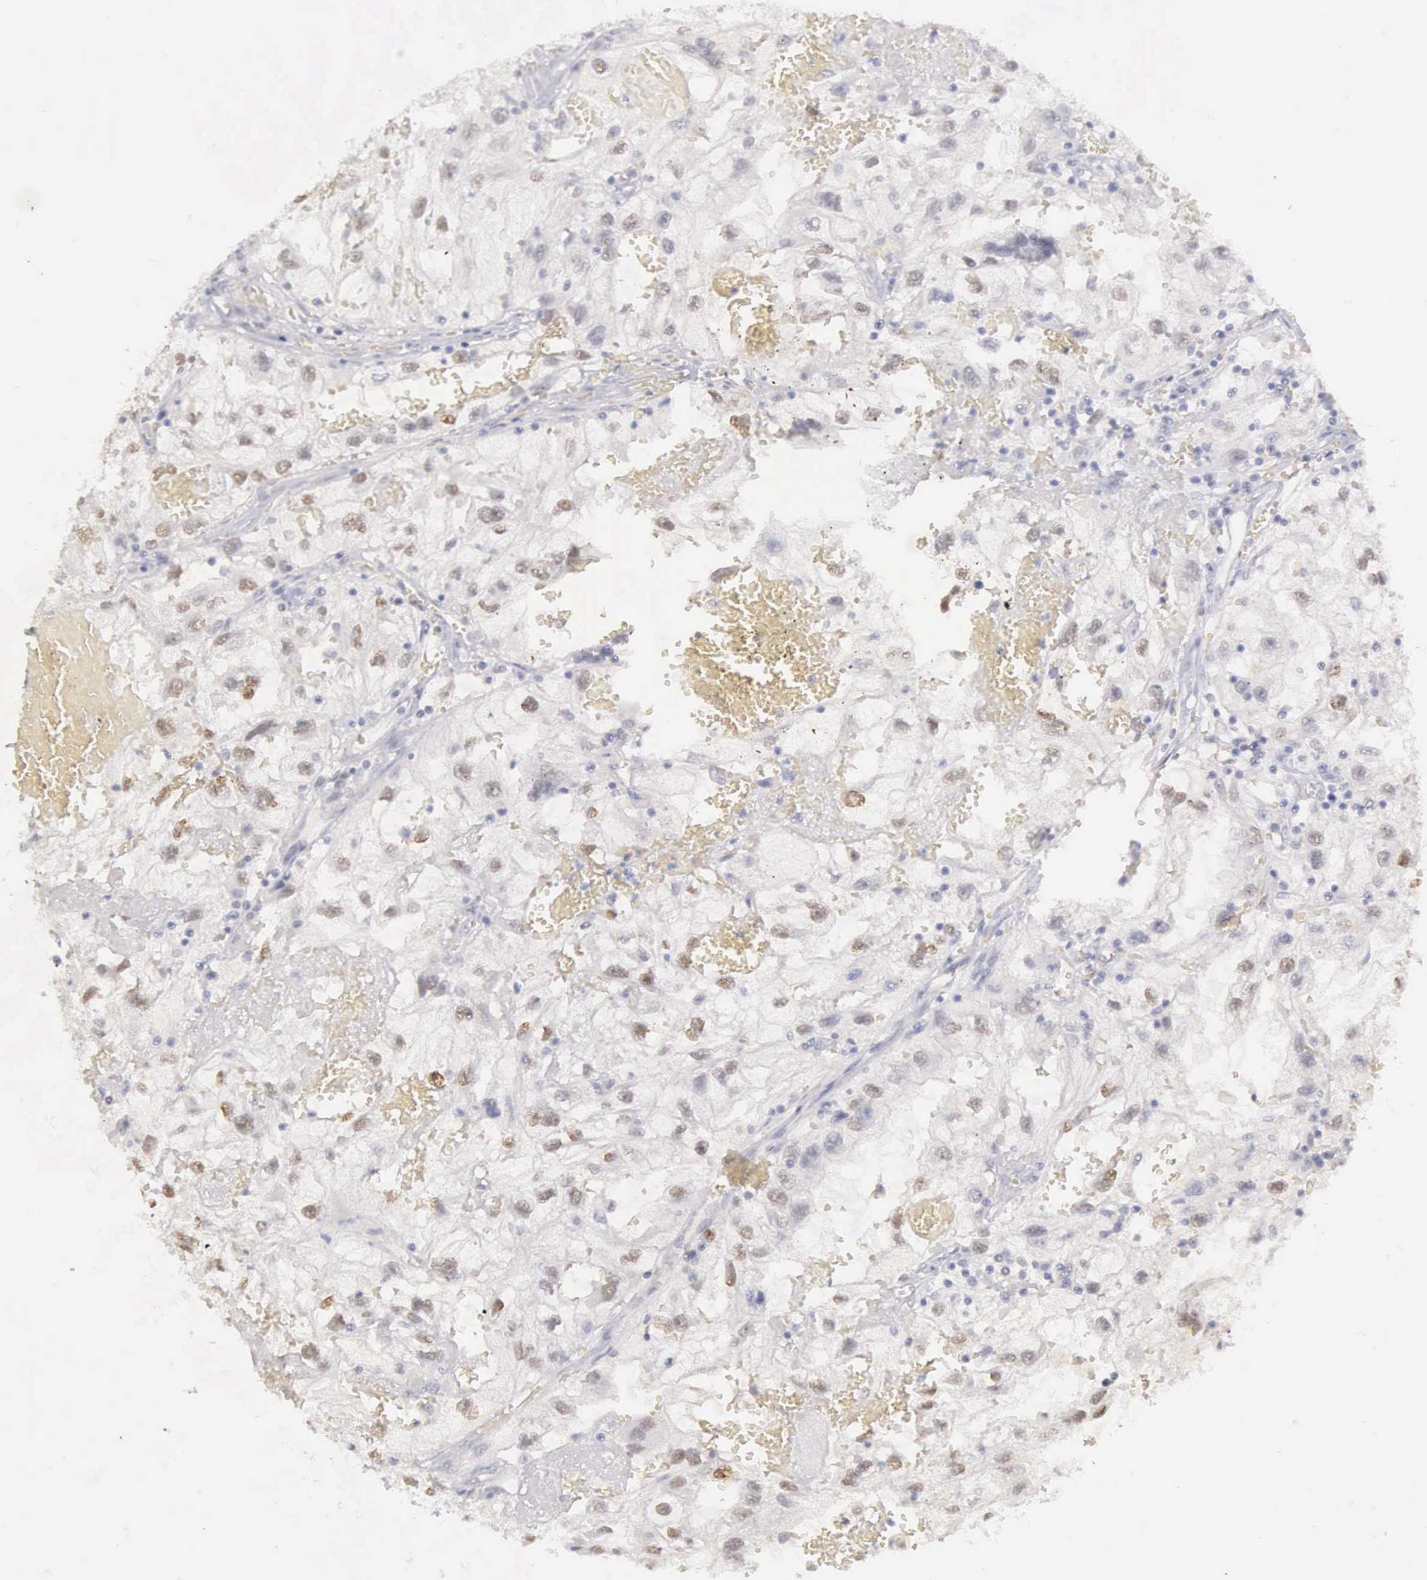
{"staining": {"intensity": "moderate", "quantity": "<25%", "location": "nuclear"}, "tissue": "renal cancer", "cell_type": "Tumor cells", "image_type": "cancer", "snomed": [{"axis": "morphology", "description": "Normal tissue, NOS"}, {"axis": "morphology", "description": "Adenocarcinoma, NOS"}, {"axis": "topography", "description": "Kidney"}], "caption": "A brown stain shows moderate nuclear staining of a protein in human renal adenocarcinoma tumor cells. (DAB = brown stain, brightfield microscopy at high magnification).", "gene": "UBA1", "patient": {"sex": "male", "age": 71}}